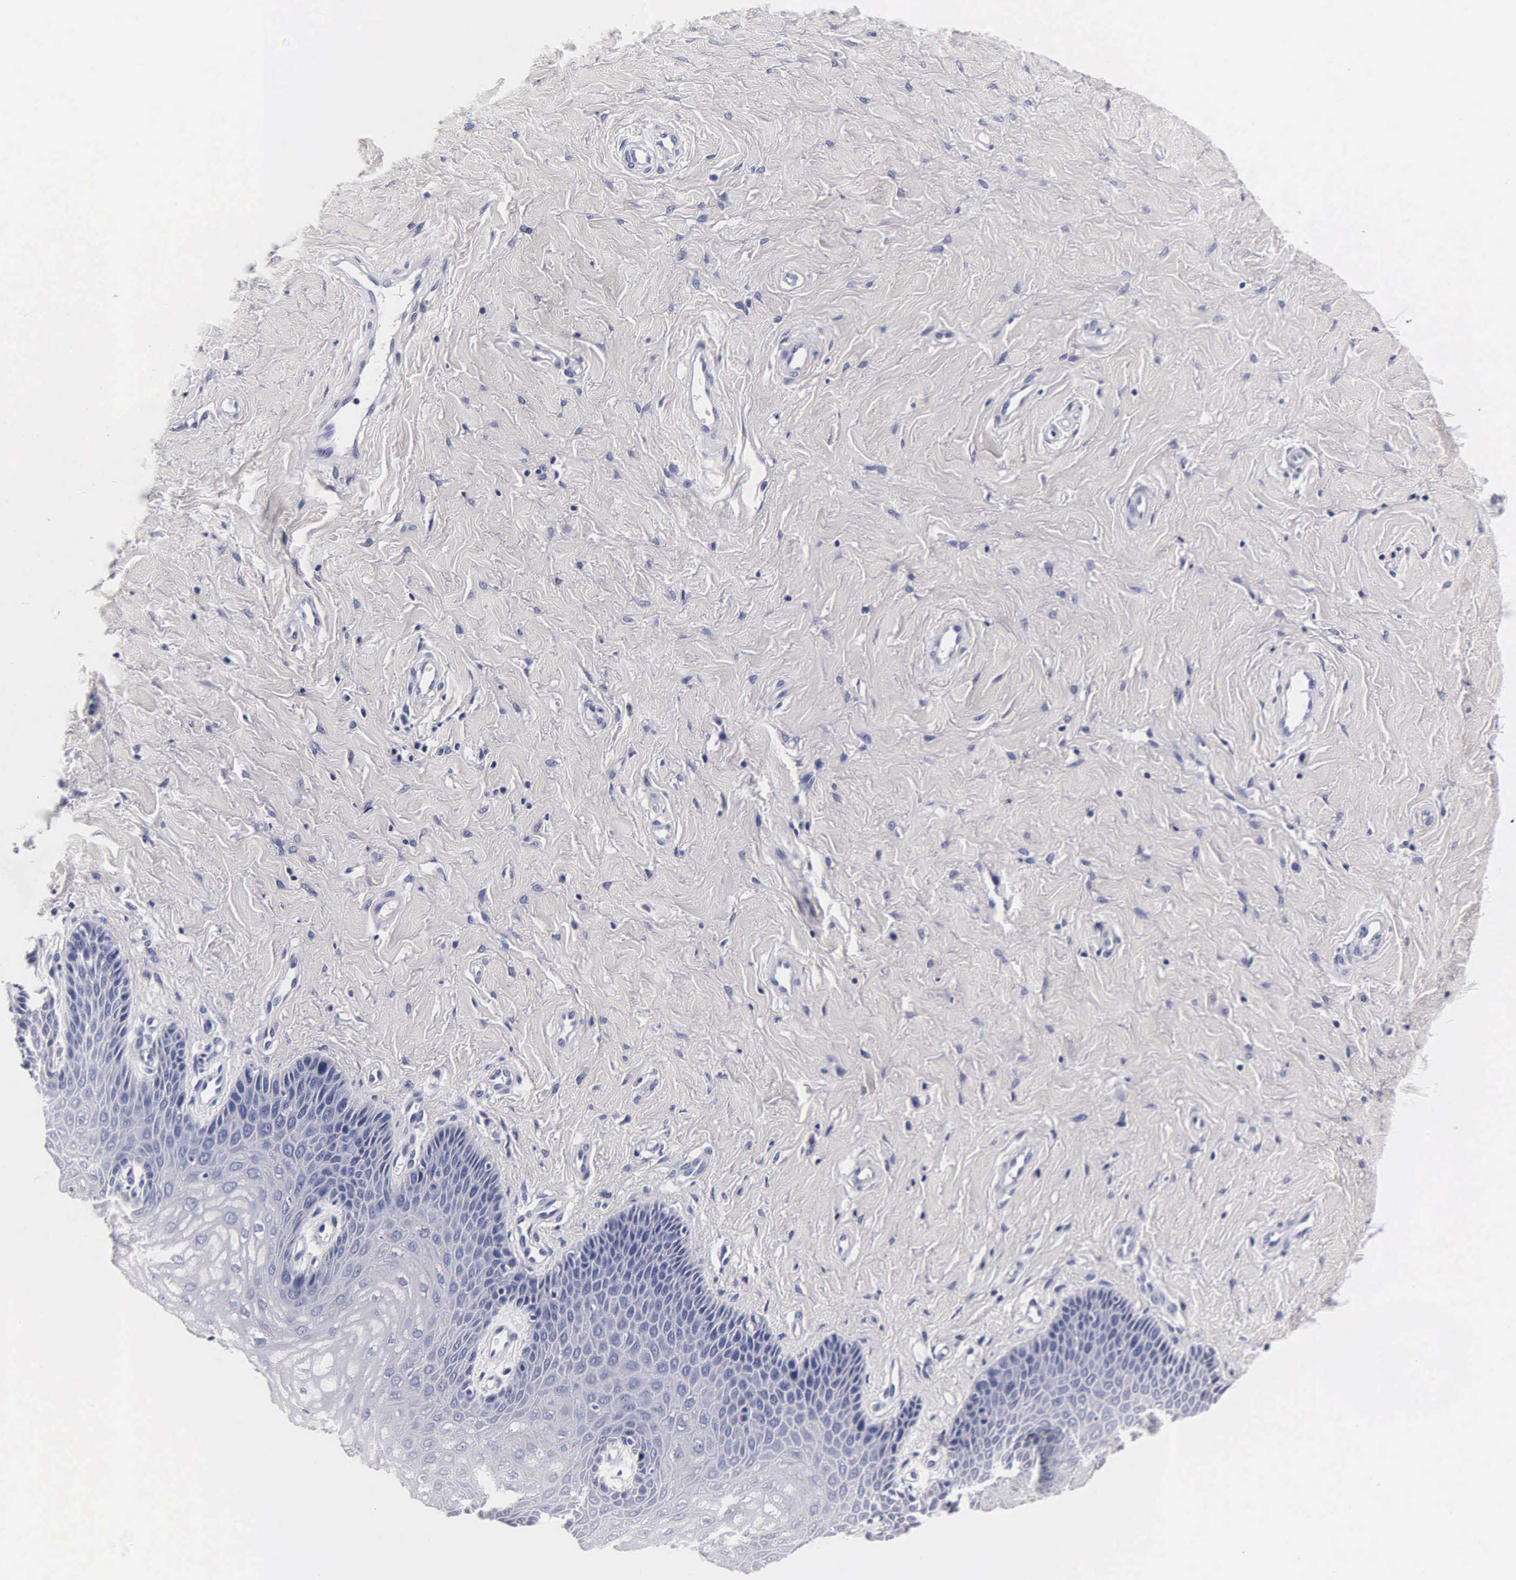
{"staining": {"intensity": "negative", "quantity": "none", "location": "none"}, "tissue": "vagina", "cell_type": "Squamous epithelial cells", "image_type": "normal", "snomed": [{"axis": "morphology", "description": "Normal tissue, NOS"}, {"axis": "topography", "description": "Vagina"}], "caption": "IHC micrograph of normal vagina stained for a protein (brown), which reveals no staining in squamous epithelial cells.", "gene": "MB", "patient": {"sex": "female", "age": 68}}